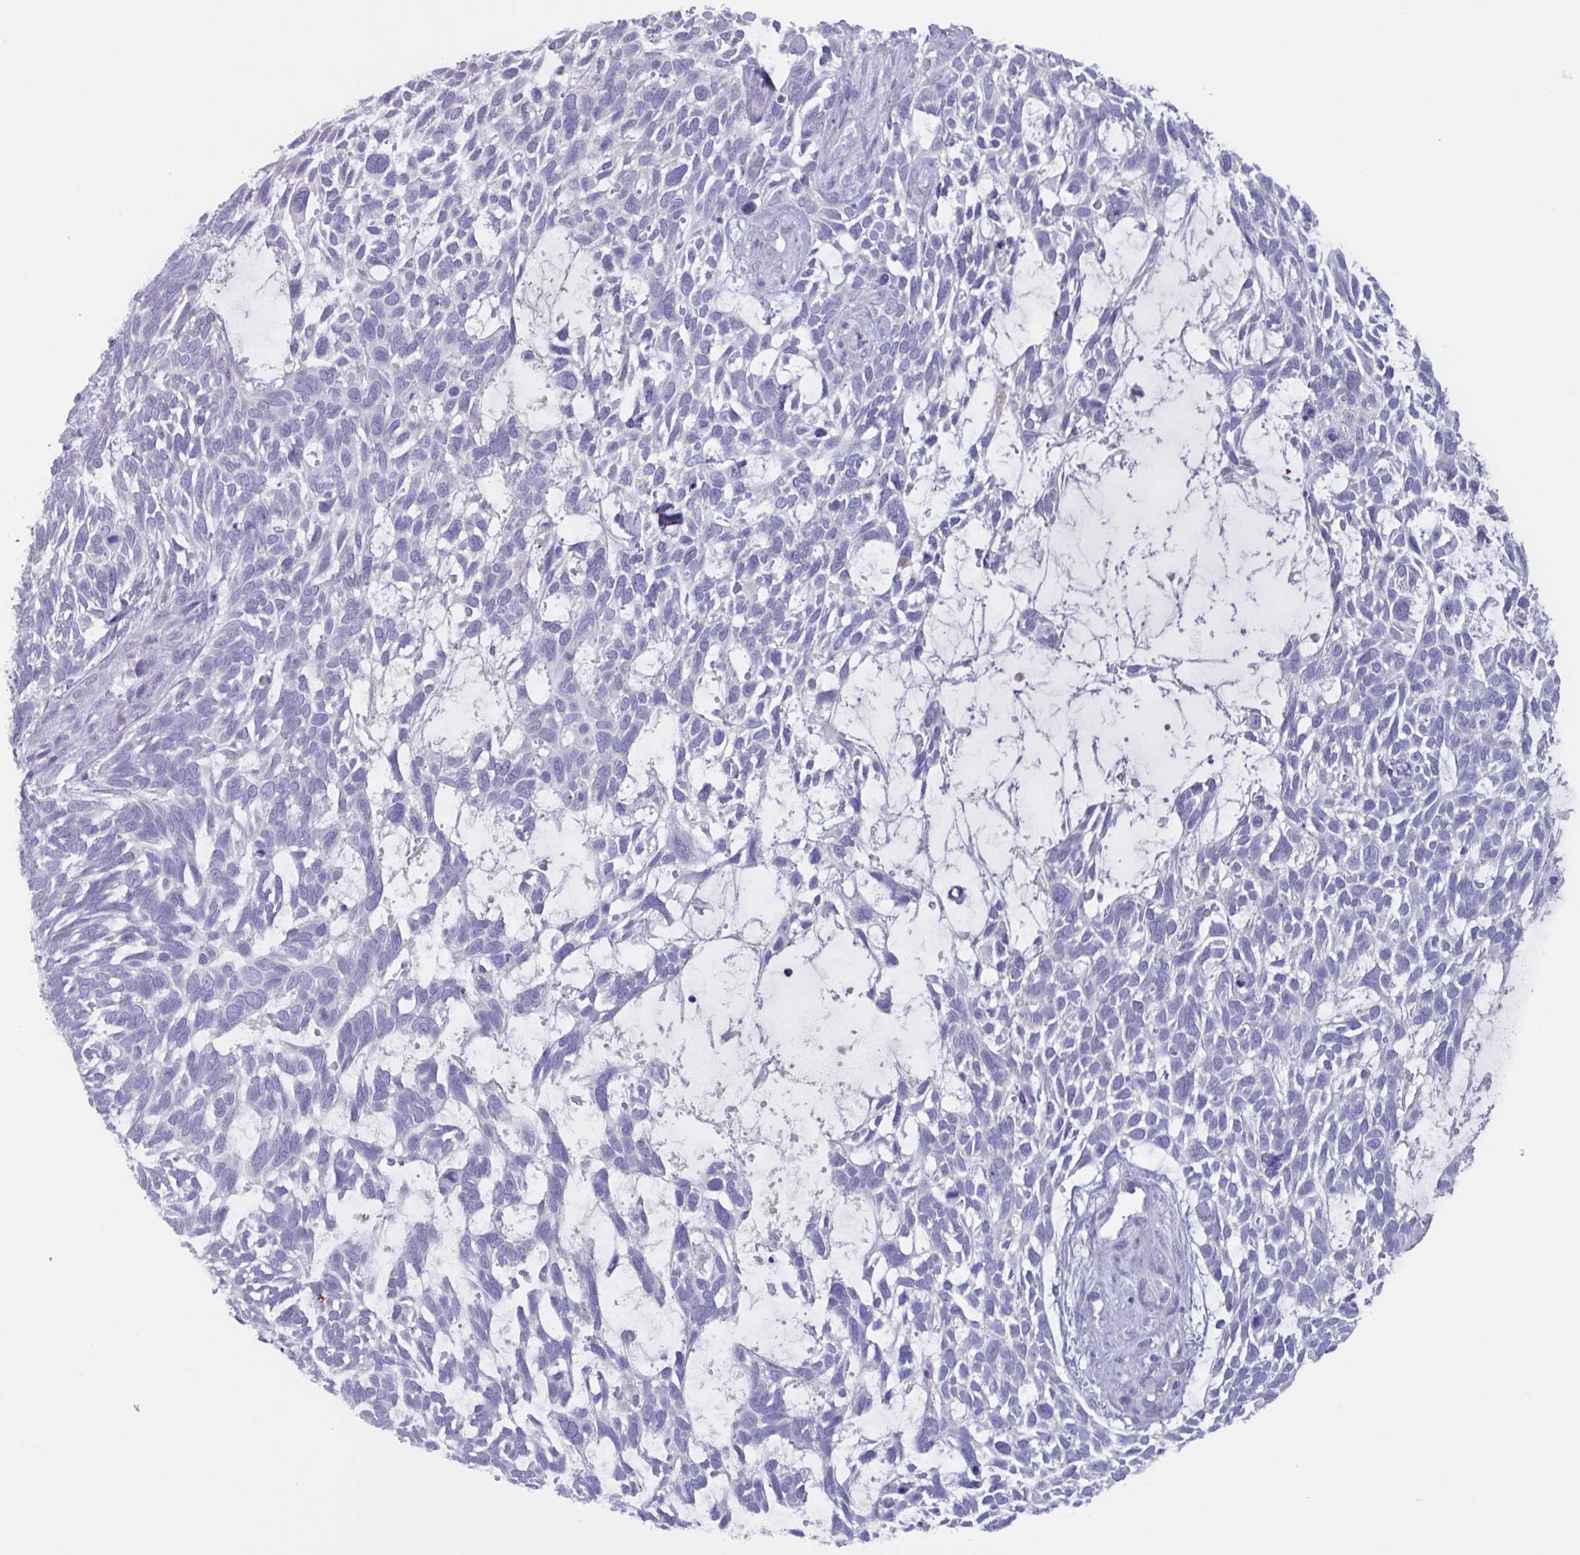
{"staining": {"intensity": "negative", "quantity": "none", "location": "none"}, "tissue": "skin cancer", "cell_type": "Tumor cells", "image_type": "cancer", "snomed": [{"axis": "morphology", "description": "Basal cell carcinoma"}, {"axis": "topography", "description": "Skin"}], "caption": "High magnification brightfield microscopy of basal cell carcinoma (skin) stained with DAB (brown) and counterstained with hematoxylin (blue): tumor cells show no significant positivity.", "gene": "OR2T10", "patient": {"sex": "male", "age": 88}}